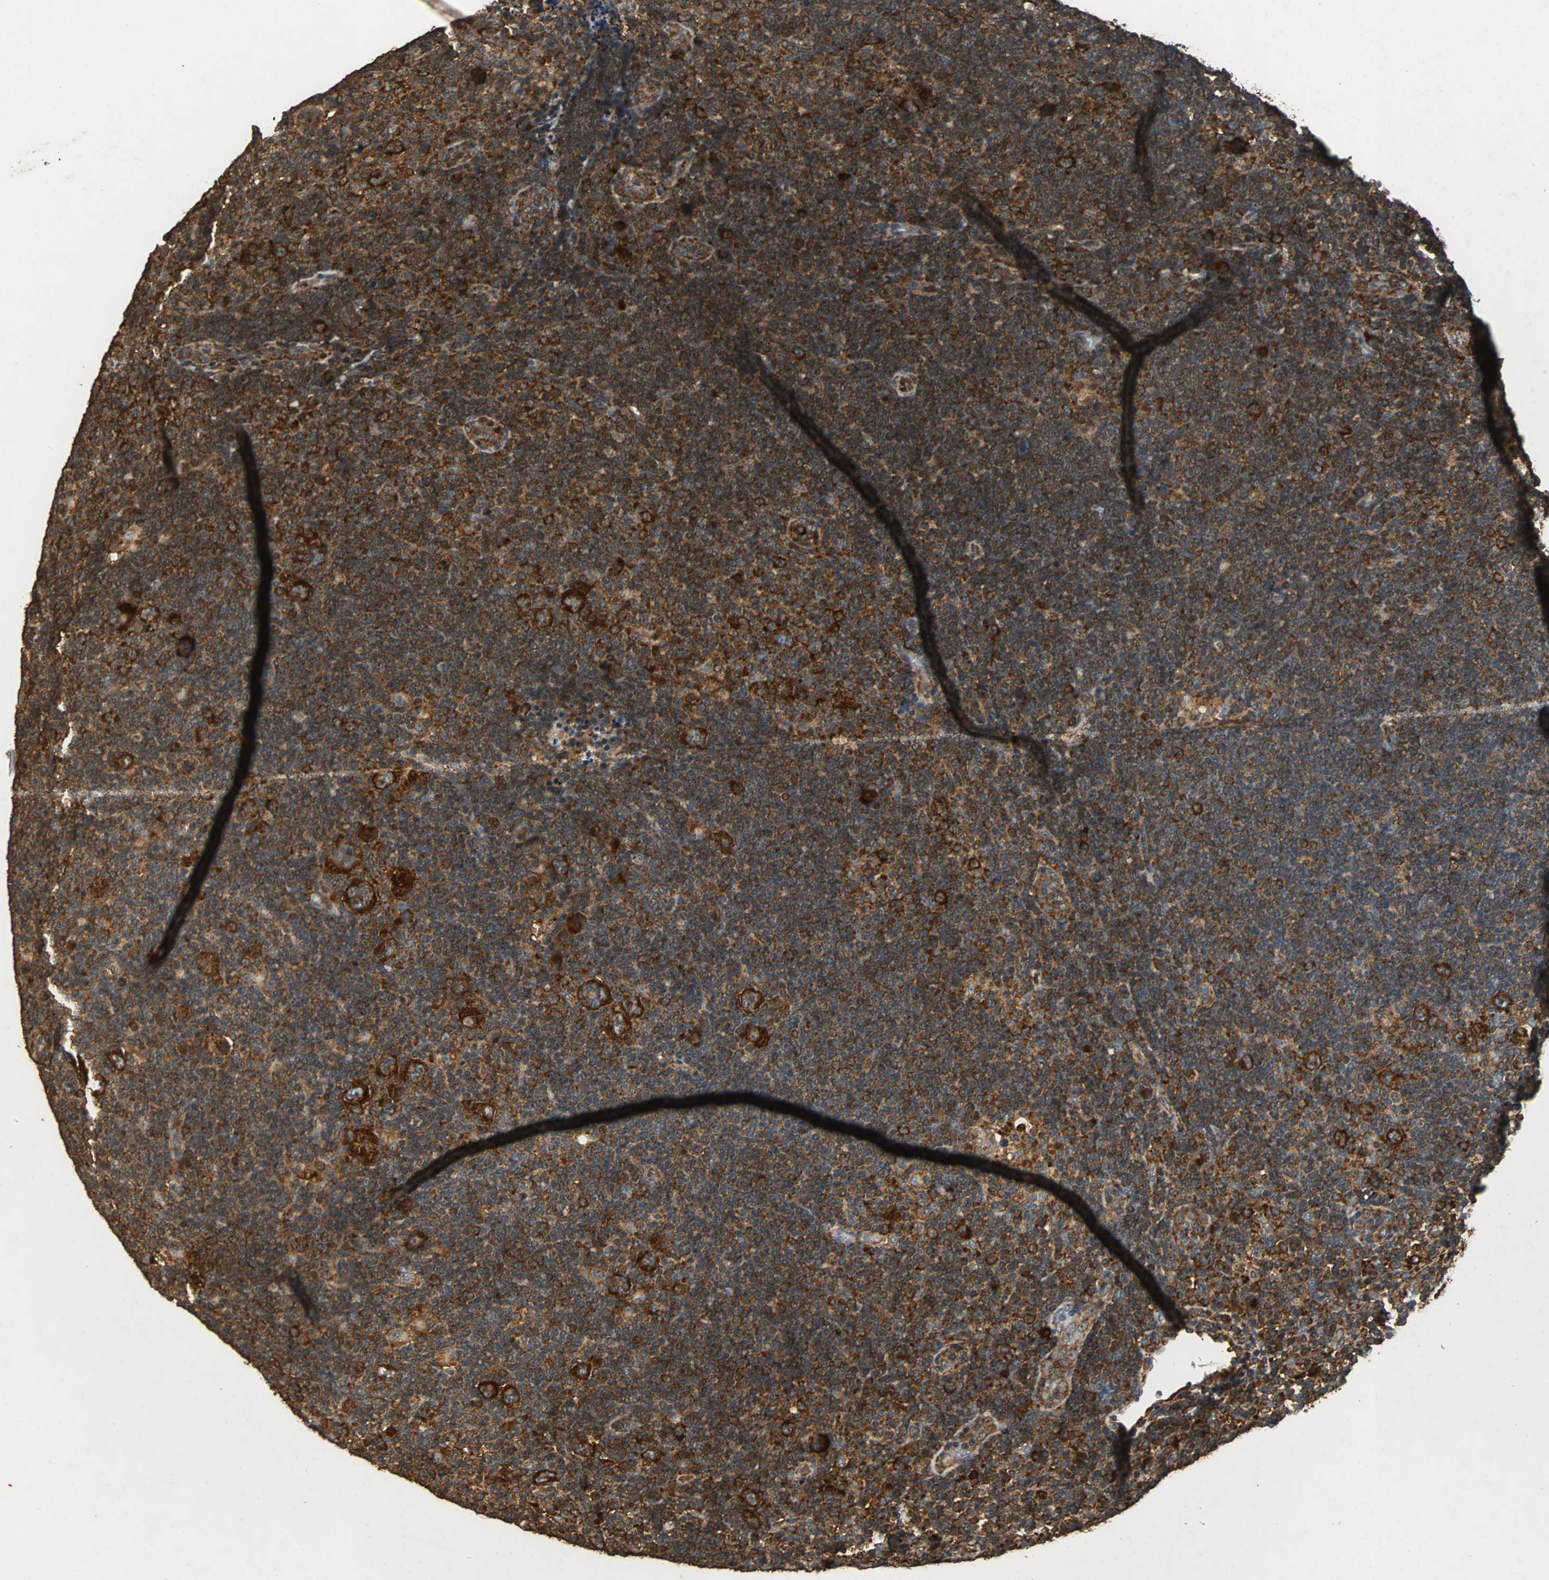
{"staining": {"intensity": "strong", "quantity": ">75%", "location": "cytoplasmic/membranous"}, "tissue": "lymphoma", "cell_type": "Tumor cells", "image_type": "cancer", "snomed": [{"axis": "morphology", "description": "Hodgkin's disease, NOS"}, {"axis": "topography", "description": "Lymph node"}], "caption": "Immunohistochemistry (IHC) photomicrograph of human lymphoma stained for a protein (brown), which demonstrates high levels of strong cytoplasmic/membranous staining in about >75% of tumor cells.", "gene": "NAA10", "patient": {"sex": "female", "age": 57}}